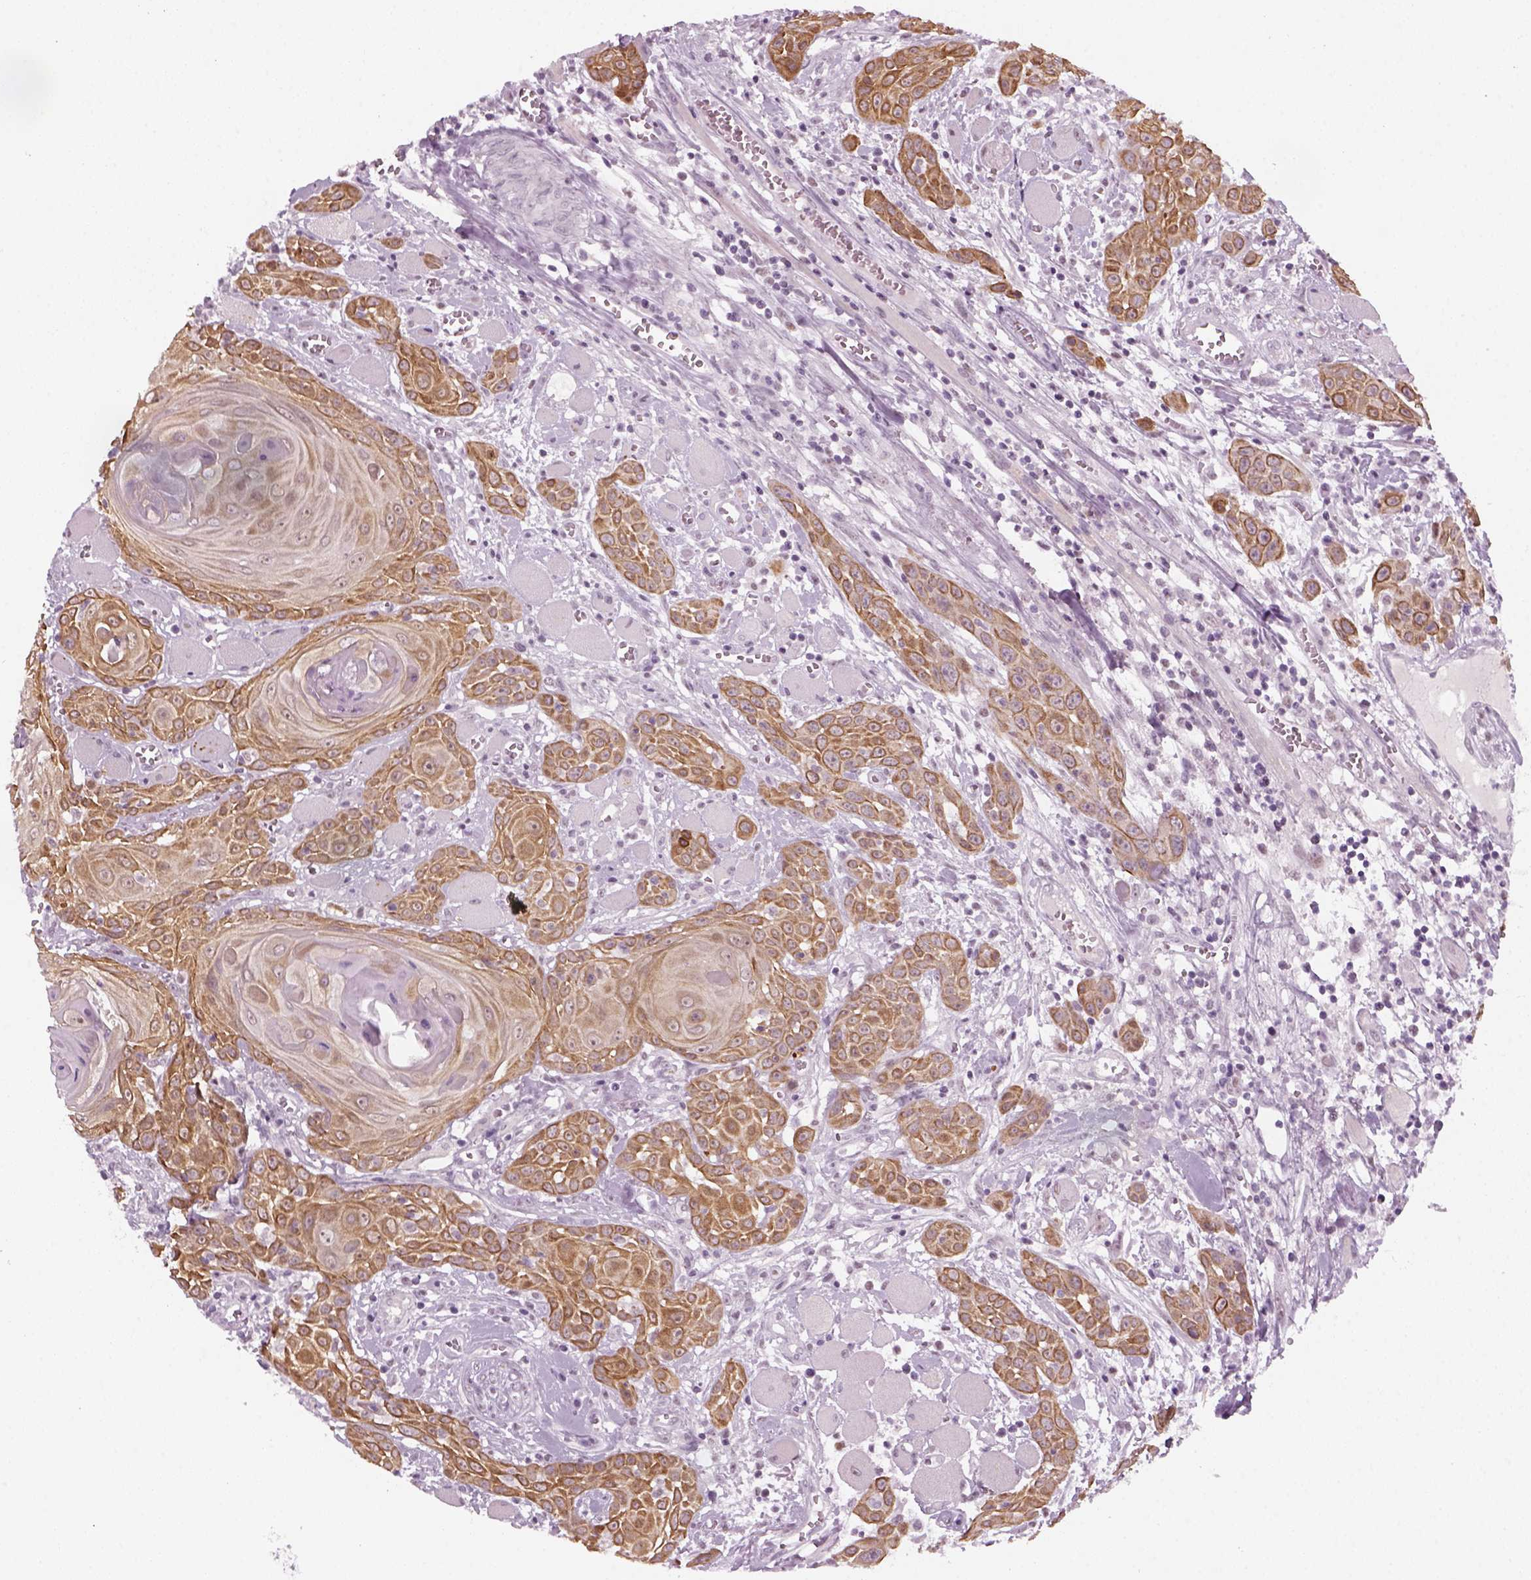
{"staining": {"intensity": "moderate", "quantity": ">75%", "location": "cytoplasmic/membranous"}, "tissue": "head and neck cancer", "cell_type": "Tumor cells", "image_type": "cancer", "snomed": [{"axis": "morphology", "description": "Squamous cell carcinoma, NOS"}, {"axis": "topography", "description": "Head-Neck"}], "caption": "The immunohistochemical stain shows moderate cytoplasmic/membranous positivity in tumor cells of squamous cell carcinoma (head and neck) tissue. The staining is performed using DAB (3,3'-diaminobenzidine) brown chromogen to label protein expression. The nuclei are counter-stained blue using hematoxylin.", "gene": "KRT75", "patient": {"sex": "female", "age": 80}}